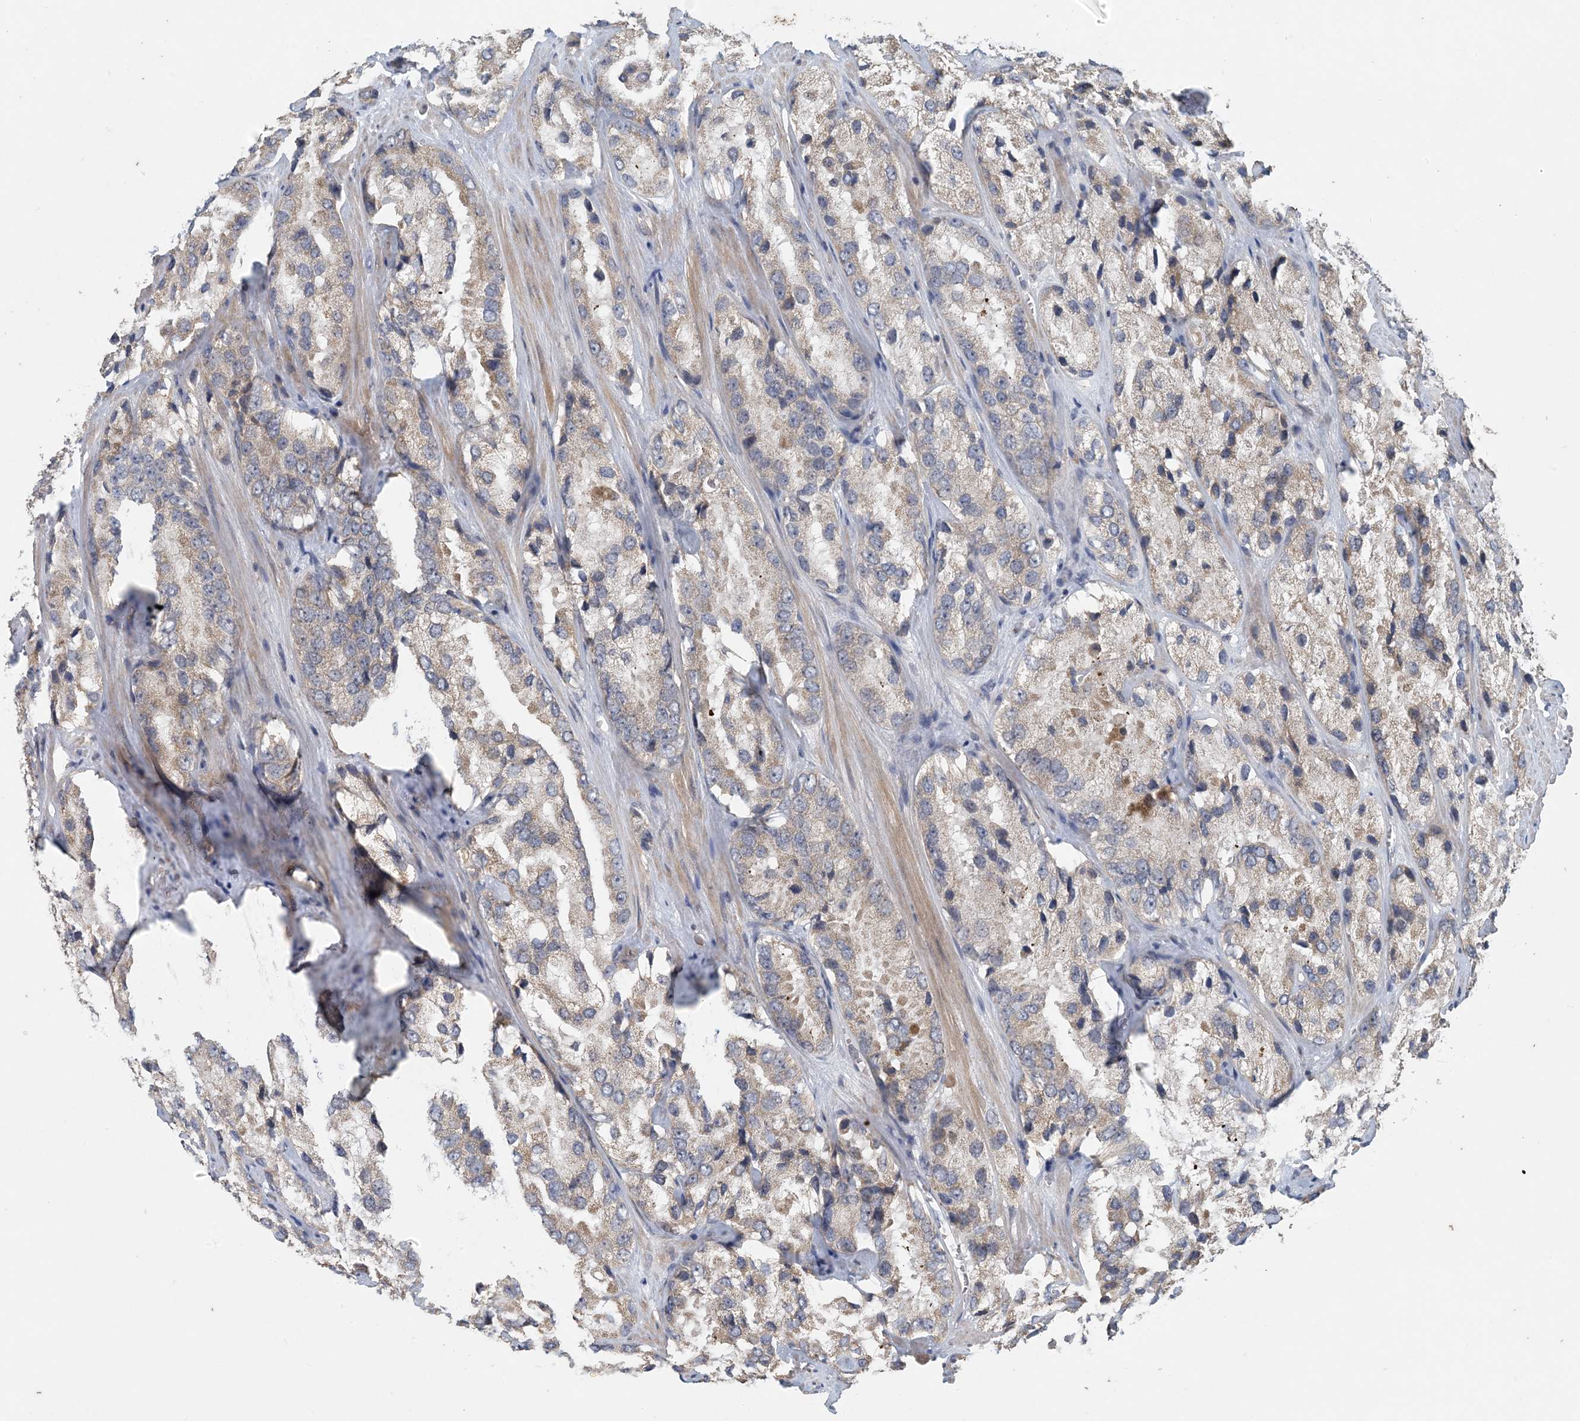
{"staining": {"intensity": "weak", "quantity": "<25%", "location": "cytoplasmic/membranous"}, "tissue": "prostate cancer", "cell_type": "Tumor cells", "image_type": "cancer", "snomed": [{"axis": "morphology", "description": "Adenocarcinoma, High grade"}, {"axis": "topography", "description": "Prostate"}], "caption": "This photomicrograph is of prostate cancer (high-grade adenocarcinoma) stained with immunohistochemistry to label a protein in brown with the nuclei are counter-stained blue. There is no expression in tumor cells.", "gene": "MYO9B", "patient": {"sex": "male", "age": 66}}